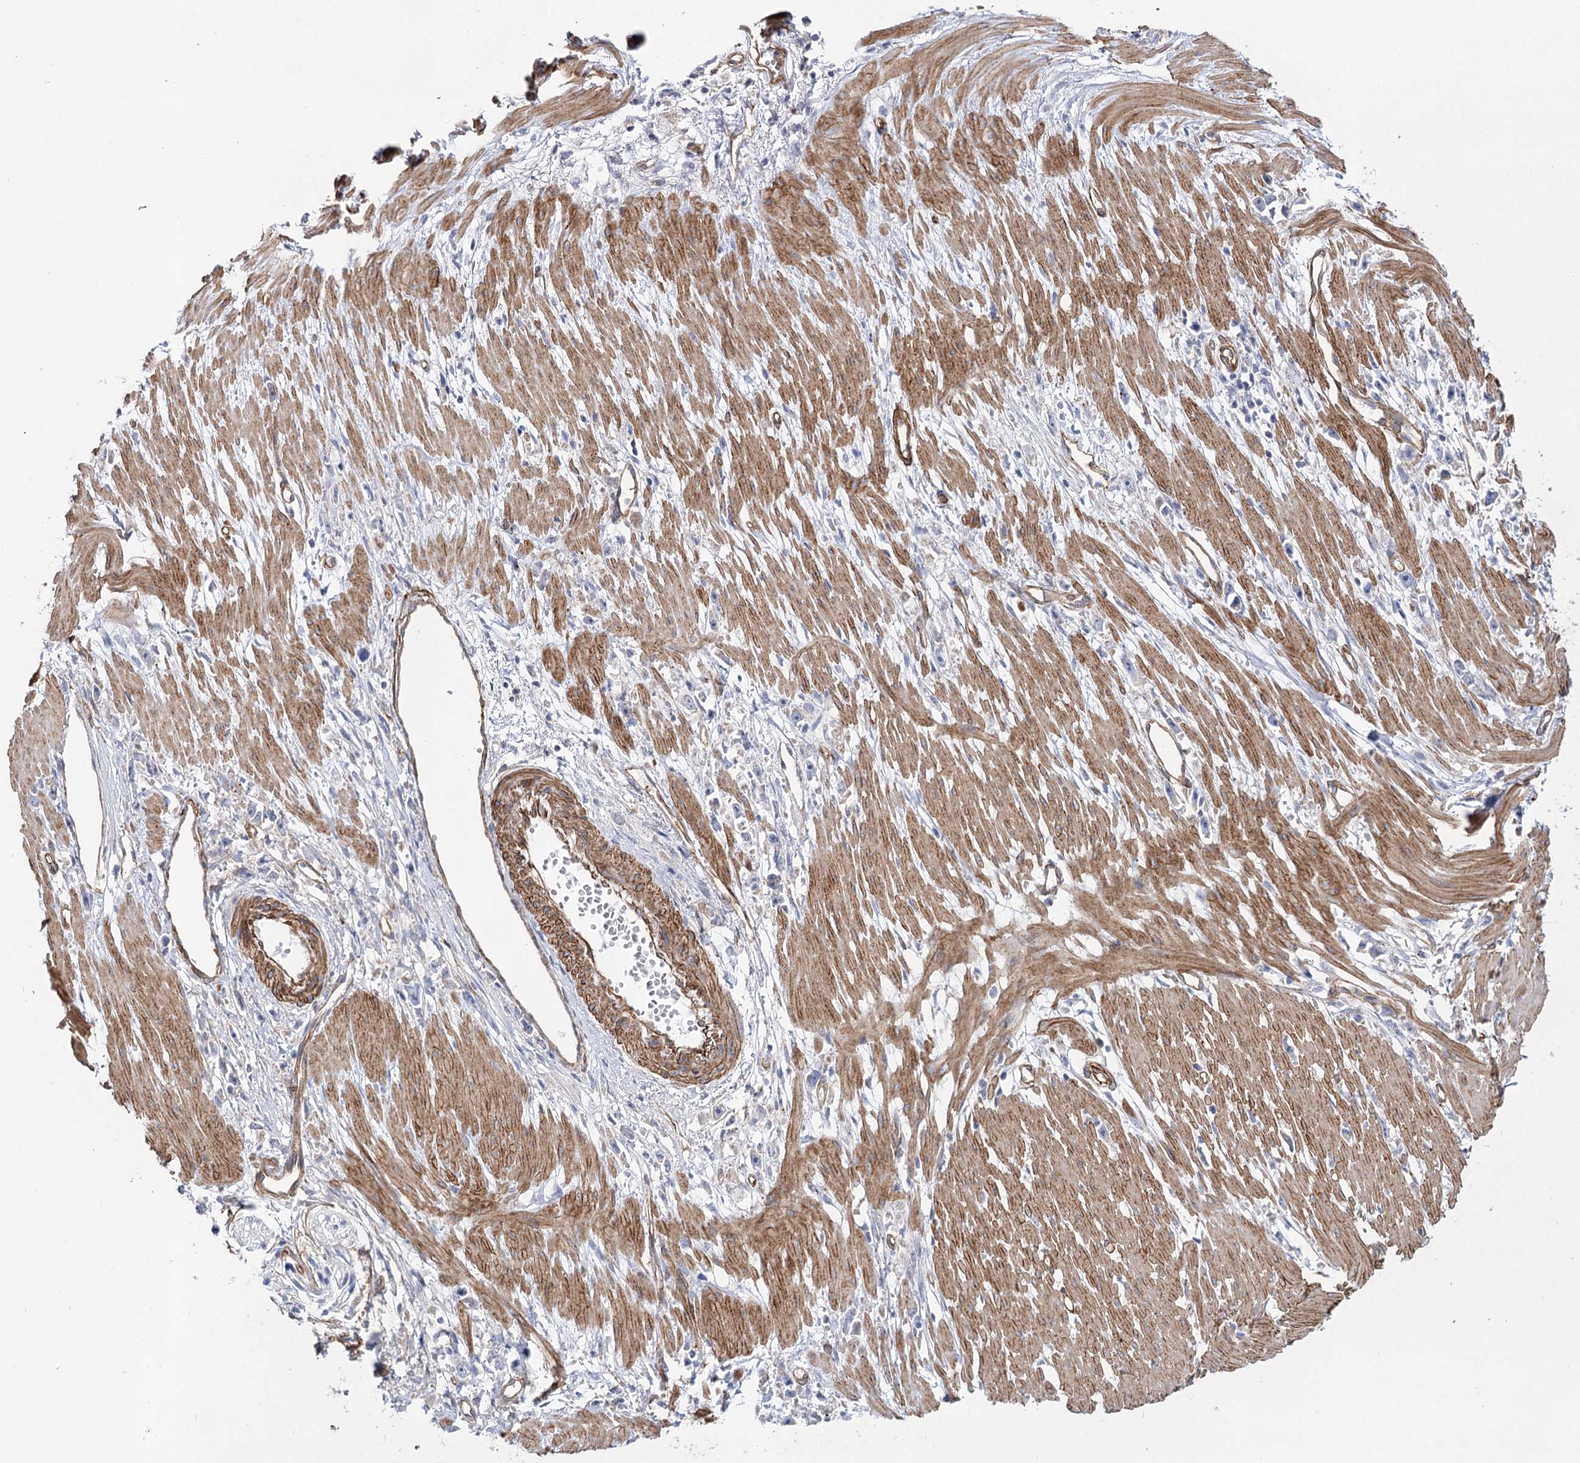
{"staining": {"intensity": "negative", "quantity": "none", "location": "none"}, "tissue": "stomach cancer", "cell_type": "Tumor cells", "image_type": "cancer", "snomed": [{"axis": "morphology", "description": "Adenocarcinoma, NOS"}, {"axis": "topography", "description": "Stomach"}], "caption": "This is an immunohistochemistry micrograph of stomach adenocarcinoma. There is no positivity in tumor cells.", "gene": "TMEM164", "patient": {"sex": "female", "age": 59}}